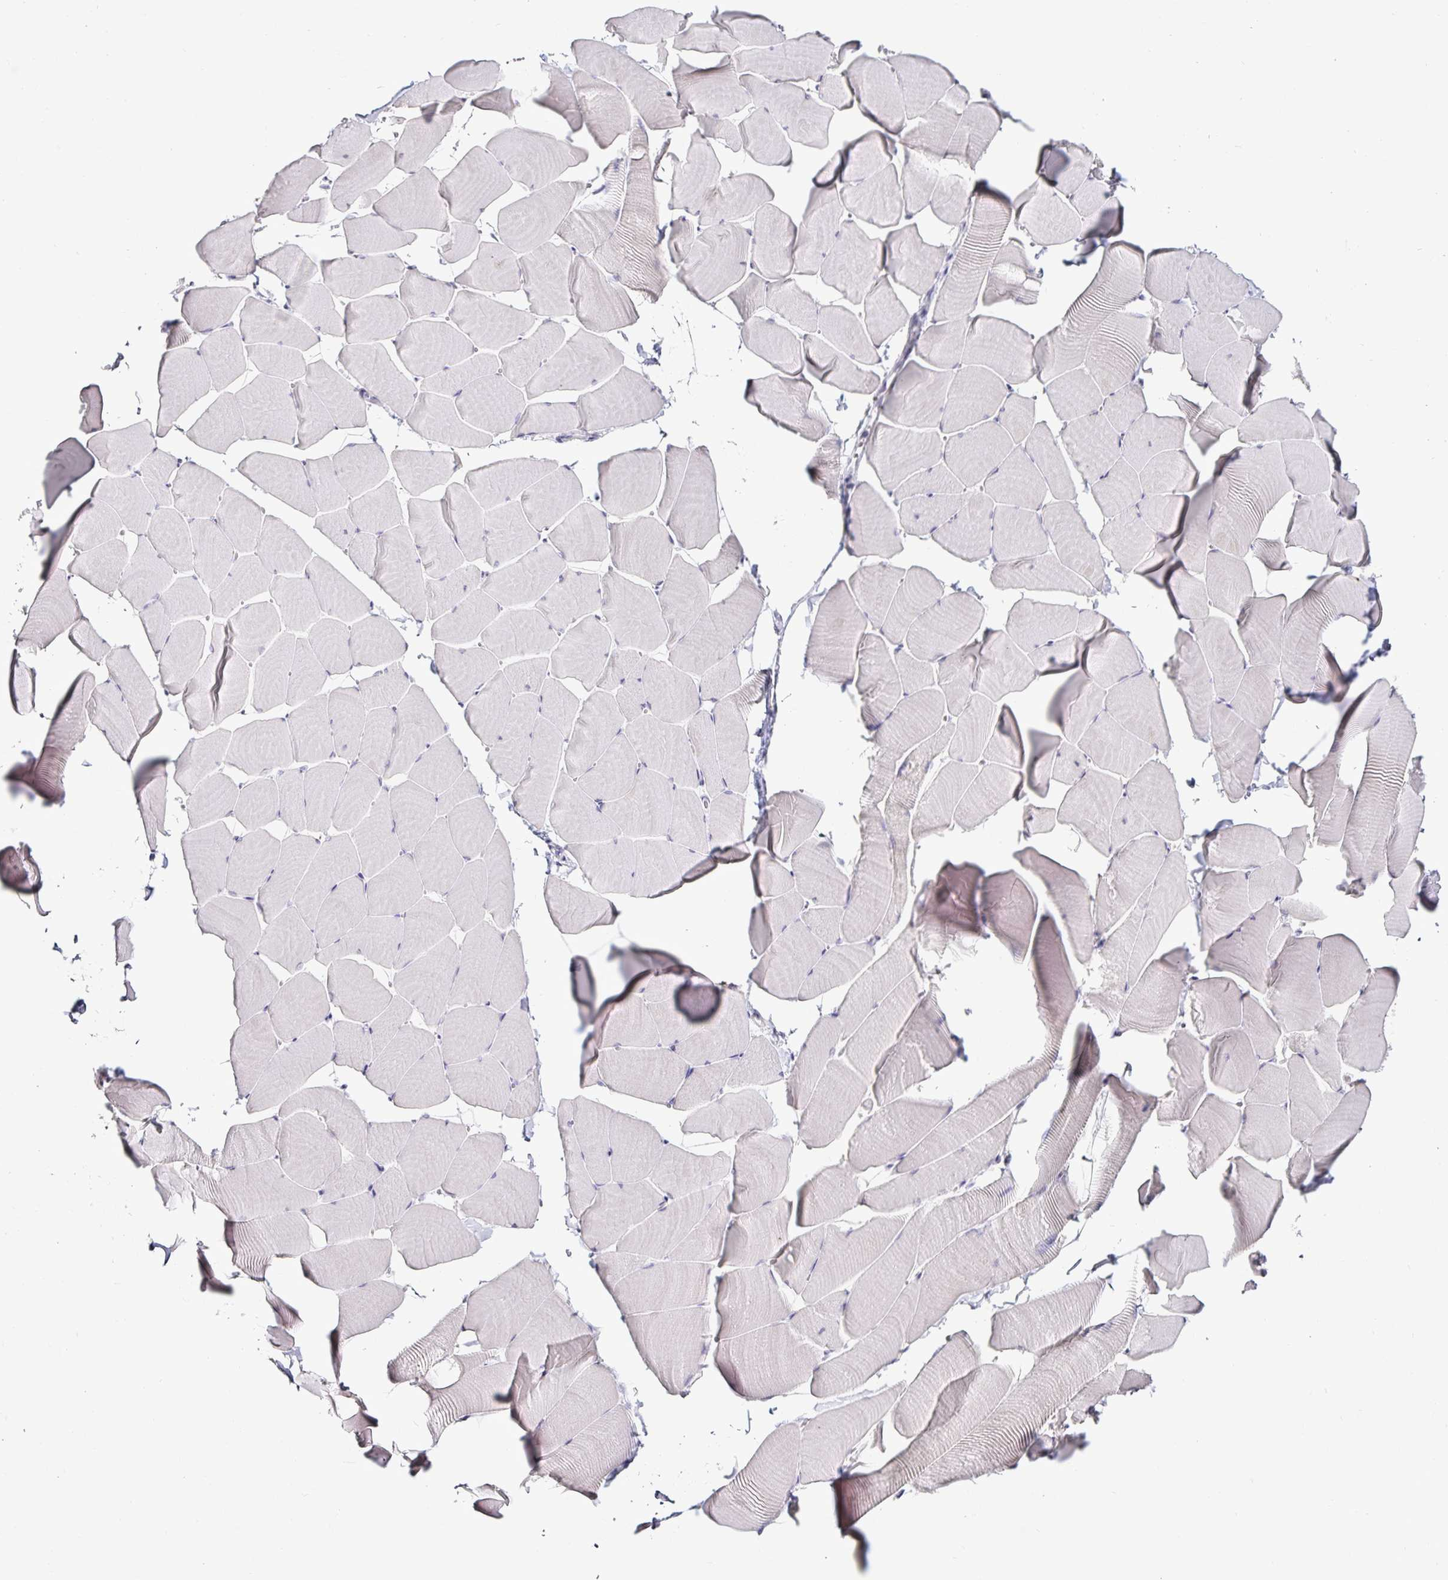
{"staining": {"intensity": "negative", "quantity": "none", "location": "none"}, "tissue": "skeletal muscle", "cell_type": "Myocytes", "image_type": "normal", "snomed": [{"axis": "morphology", "description": "Normal tissue, NOS"}, {"axis": "topography", "description": "Skeletal muscle"}], "caption": "Immunohistochemistry (IHC) of benign skeletal muscle shows no positivity in myocytes. (Immunohistochemistry (IHC), brightfield microscopy, high magnification).", "gene": "TTR", "patient": {"sex": "male", "age": 25}}